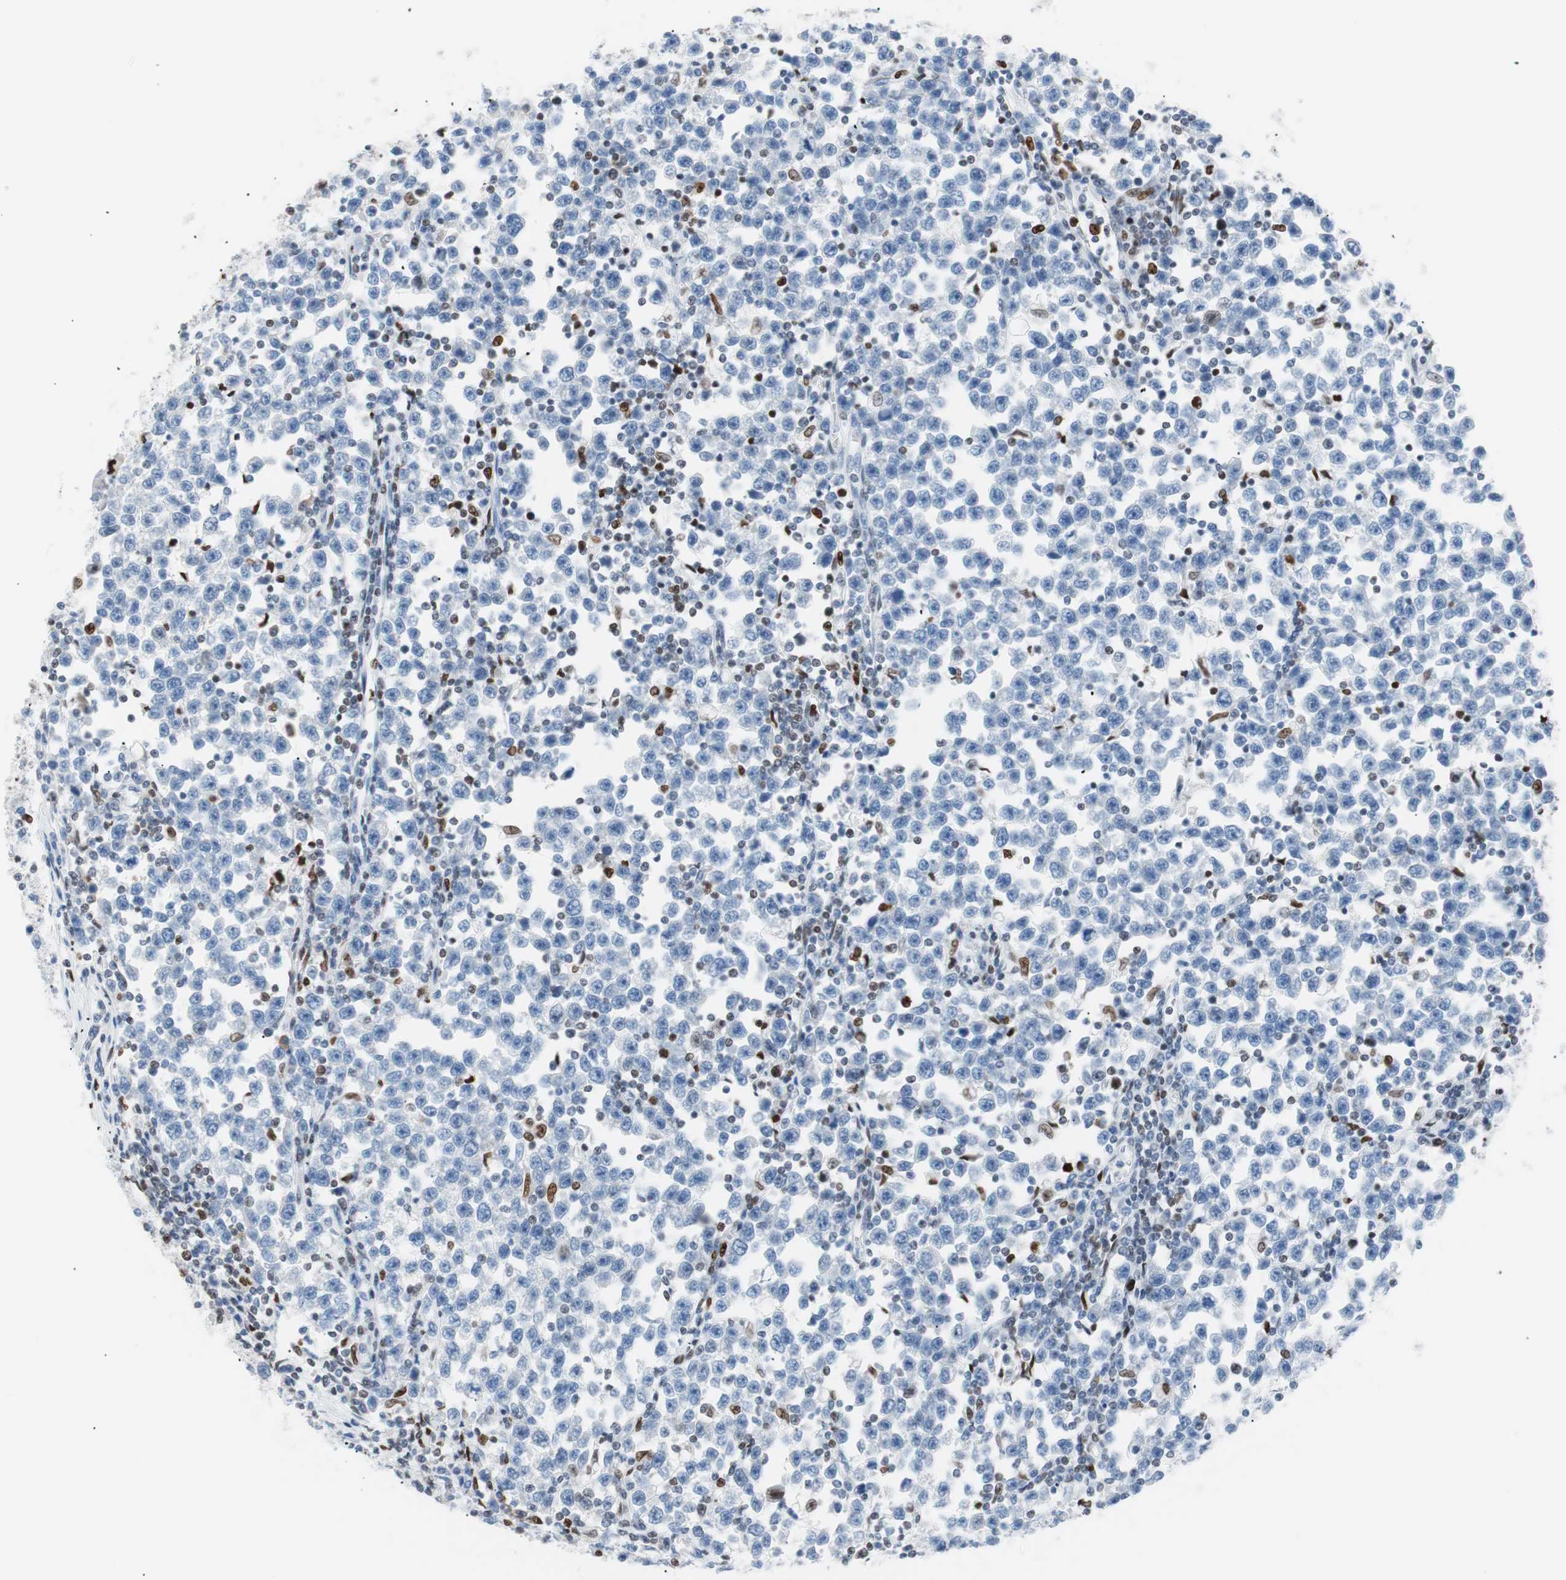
{"staining": {"intensity": "negative", "quantity": "none", "location": "none"}, "tissue": "testis cancer", "cell_type": "Tumor cells", "image_type": "cancer", "snomed": [{"axis": "morphology", "description": "Seminoma, NOS"}, {"axis": "topography", "description": "Testis"}], "caption": "An IHC photomicrograph of testis cancer is shown. There is no staining in tumor cells of testis cancer. Brightfield microscopy of immunohistochemistry stained with DAB (3,3'-diaminobenzidine) (brown) and hematoxylin (blue), captured at high magnification.", "gene": "CEBPB", "patient": {"sex": "male", "age": 43}}